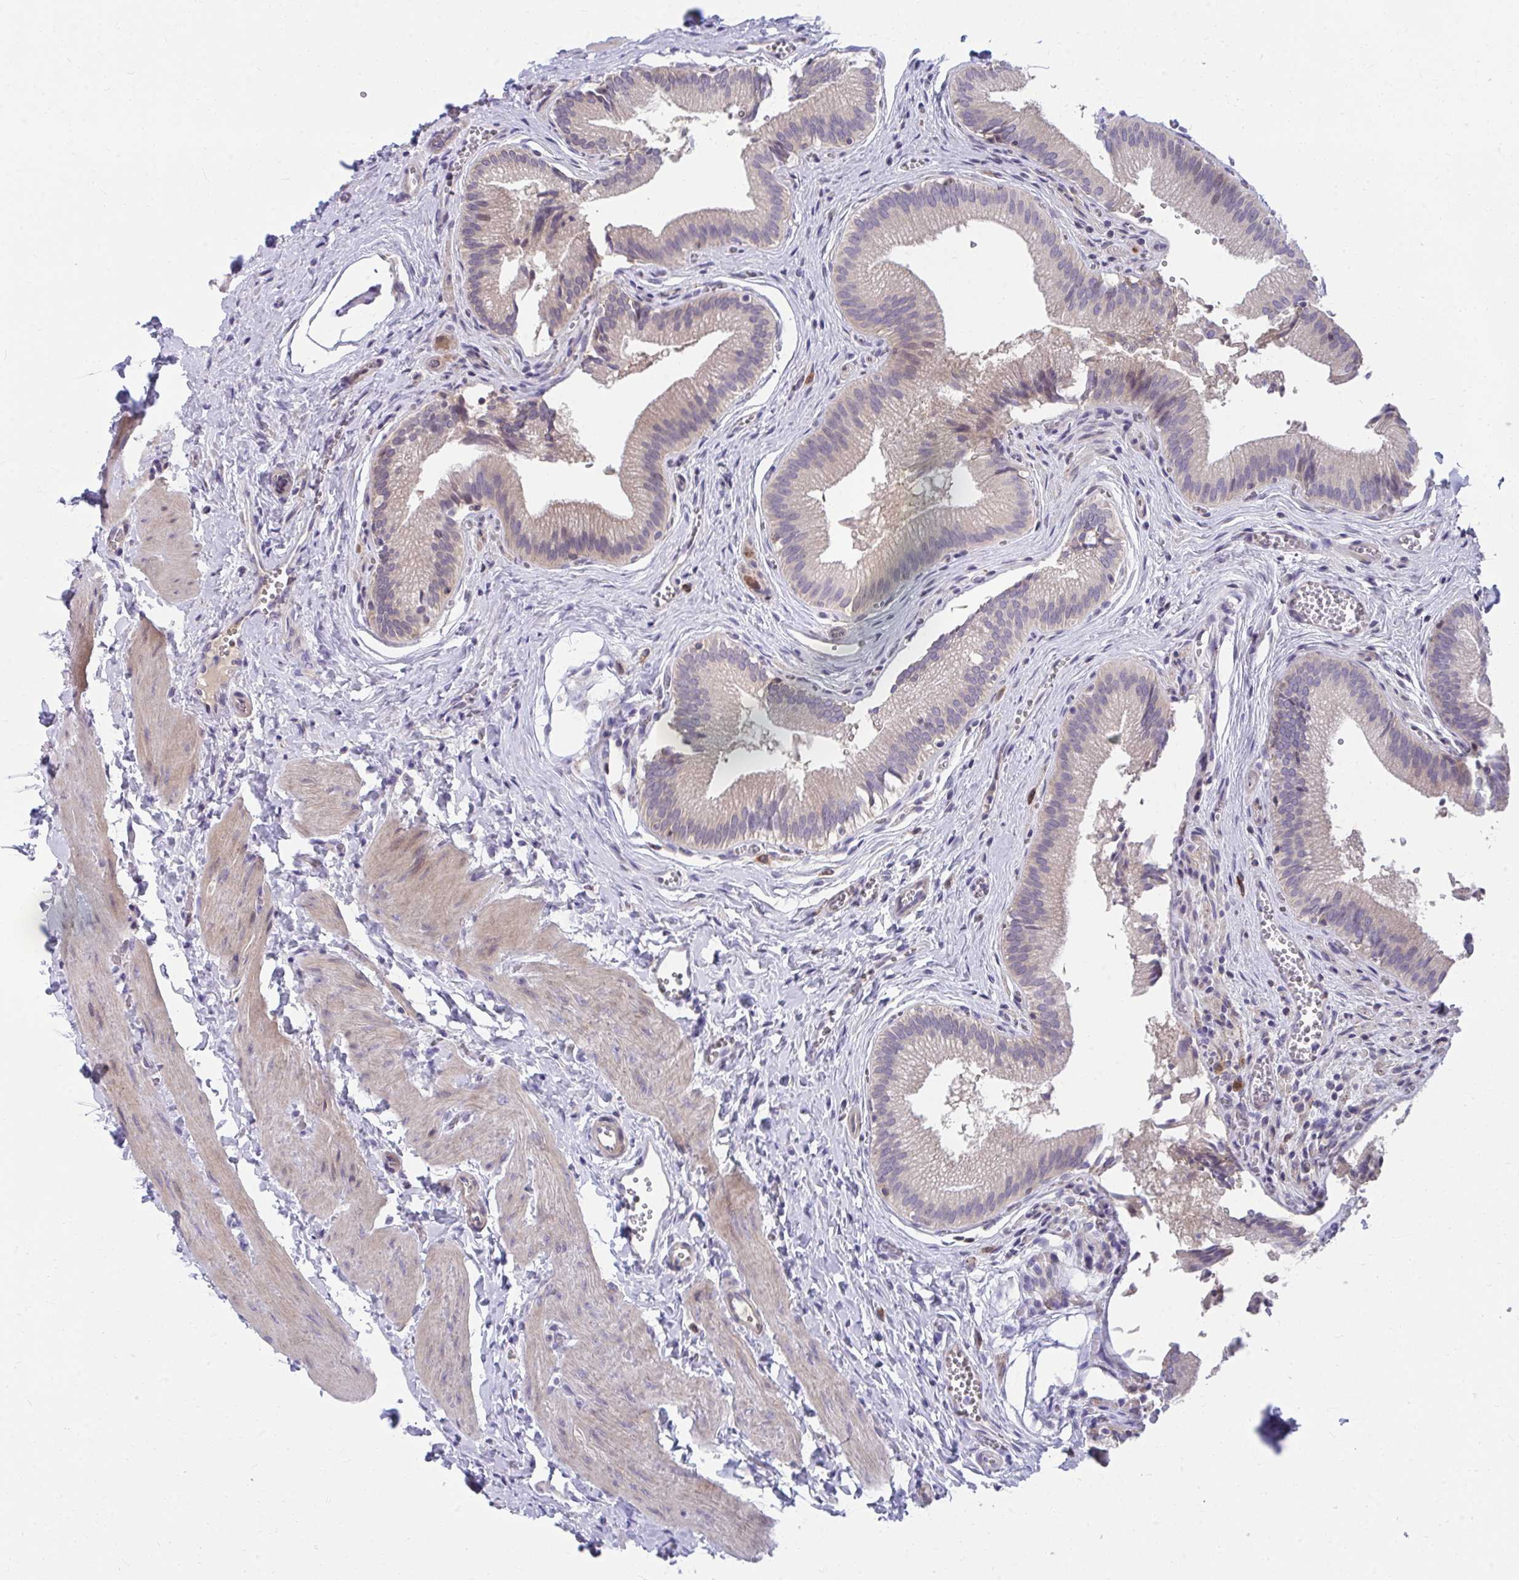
{"staining": {"intensity": "weak", "quantity": "<25%", "location": "cytoplasmic/membranous"}, "tissue": "gallbladder", "cell_type": "Glandular cells", "image_type": "normal", "snomed": [{"axis": "morphology", "description": "Normal tissue, NOS"}, {"axis": "topography", "description": "Gallbladder"}], "caption": "Protein analysis of benign gallbladder exhibits no significant staining in glandular cells.", "gene": "SLAMF7", "patient": {"sex": "male", "age": 17}}